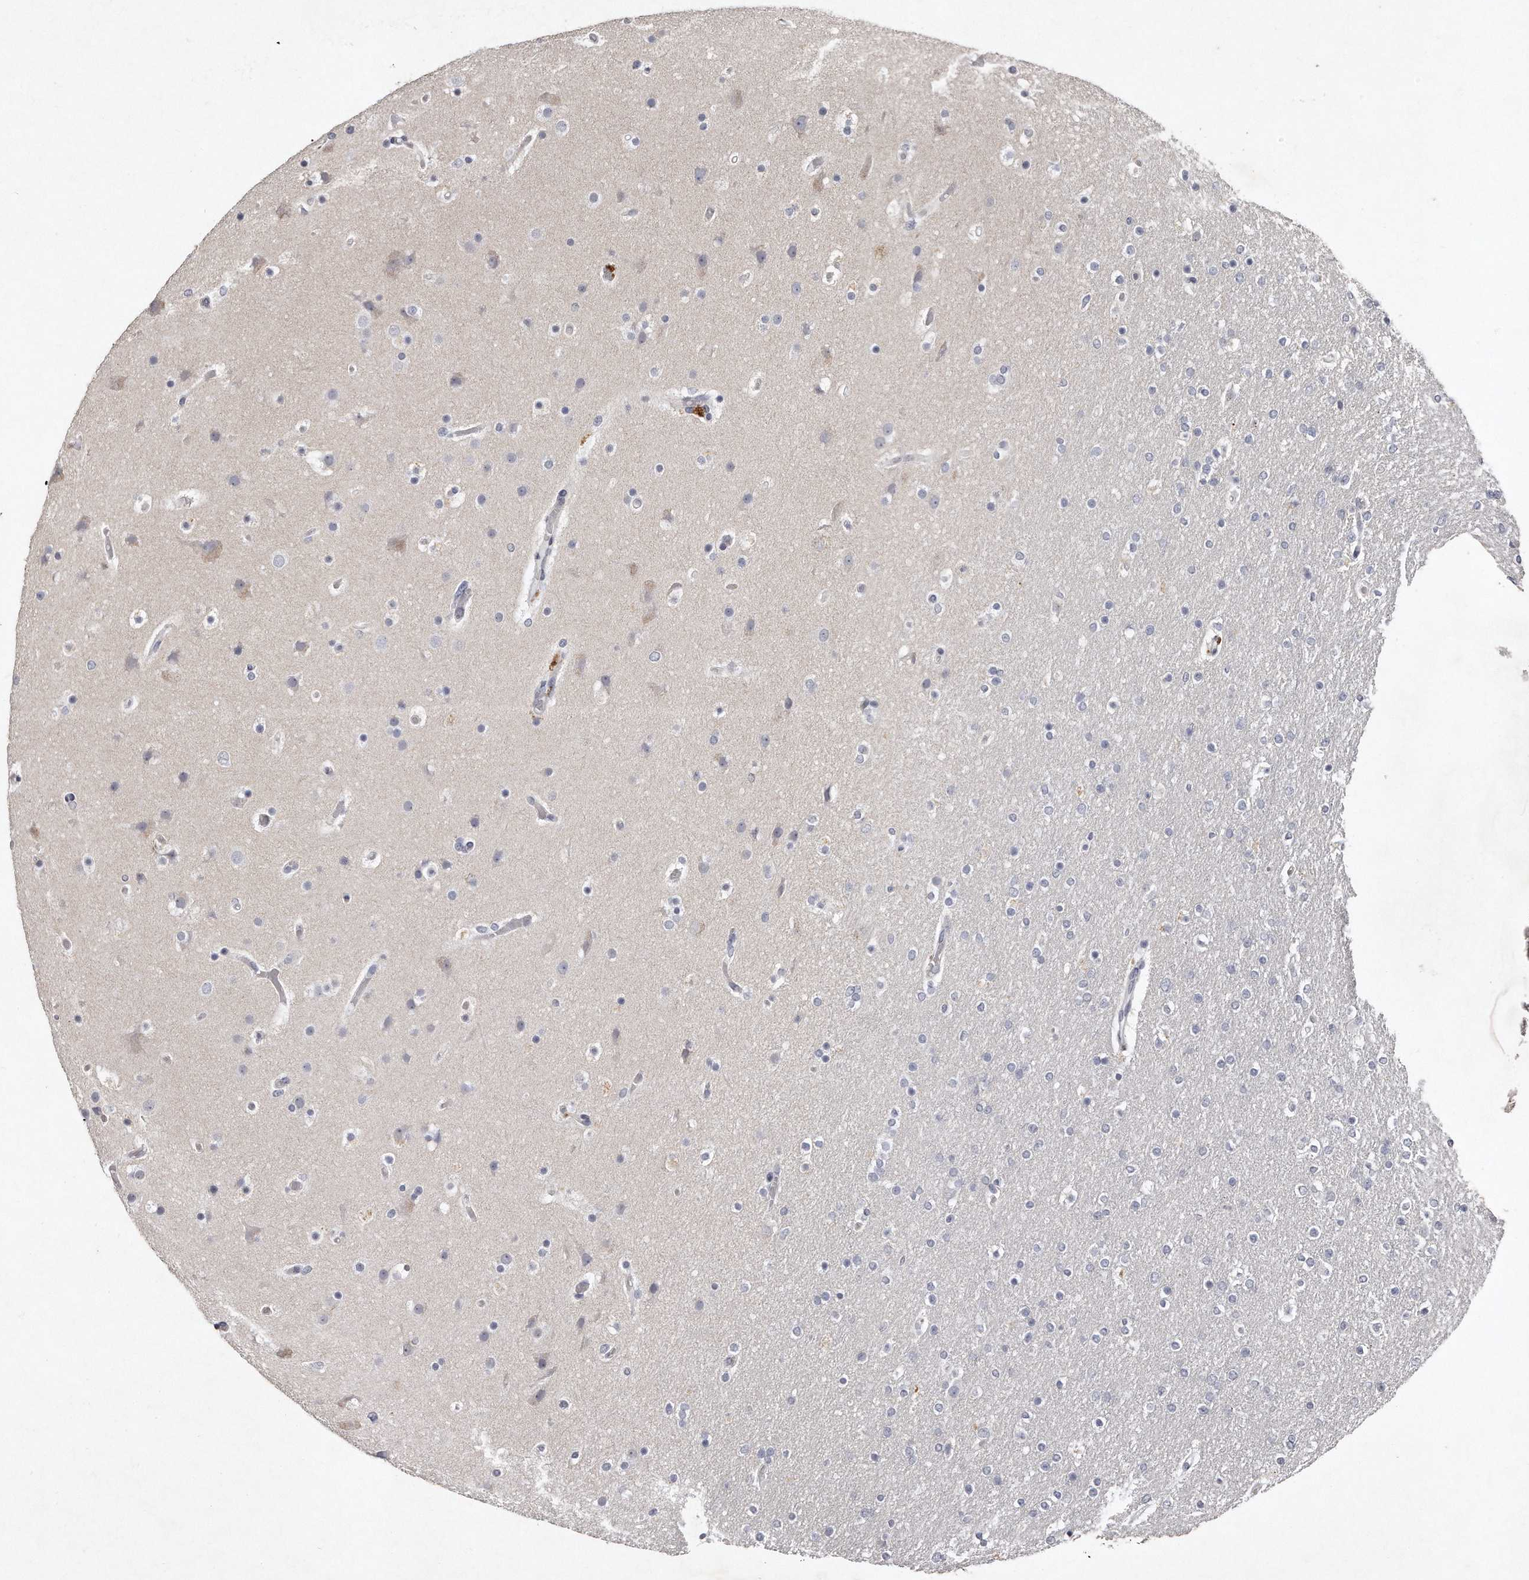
{"staining": {"intensity": "negative", "quantity": "none", "location": "none"}, "tissue": "glioma", "cell_type": "Tumor cells", "image_type": "cancer", "snomed": [{"axis": "morphology", "description": "Glioma, malignant, High grade"}, {"axis": "topography", "description": "Cerebral cortex"}], "caption": "Immunohistochemical staining of malignant glioma (high-grade) reveals no significant staining in tumor cells.", "gene": "TECR", "patient": {"sex": "female", "age": 36}}